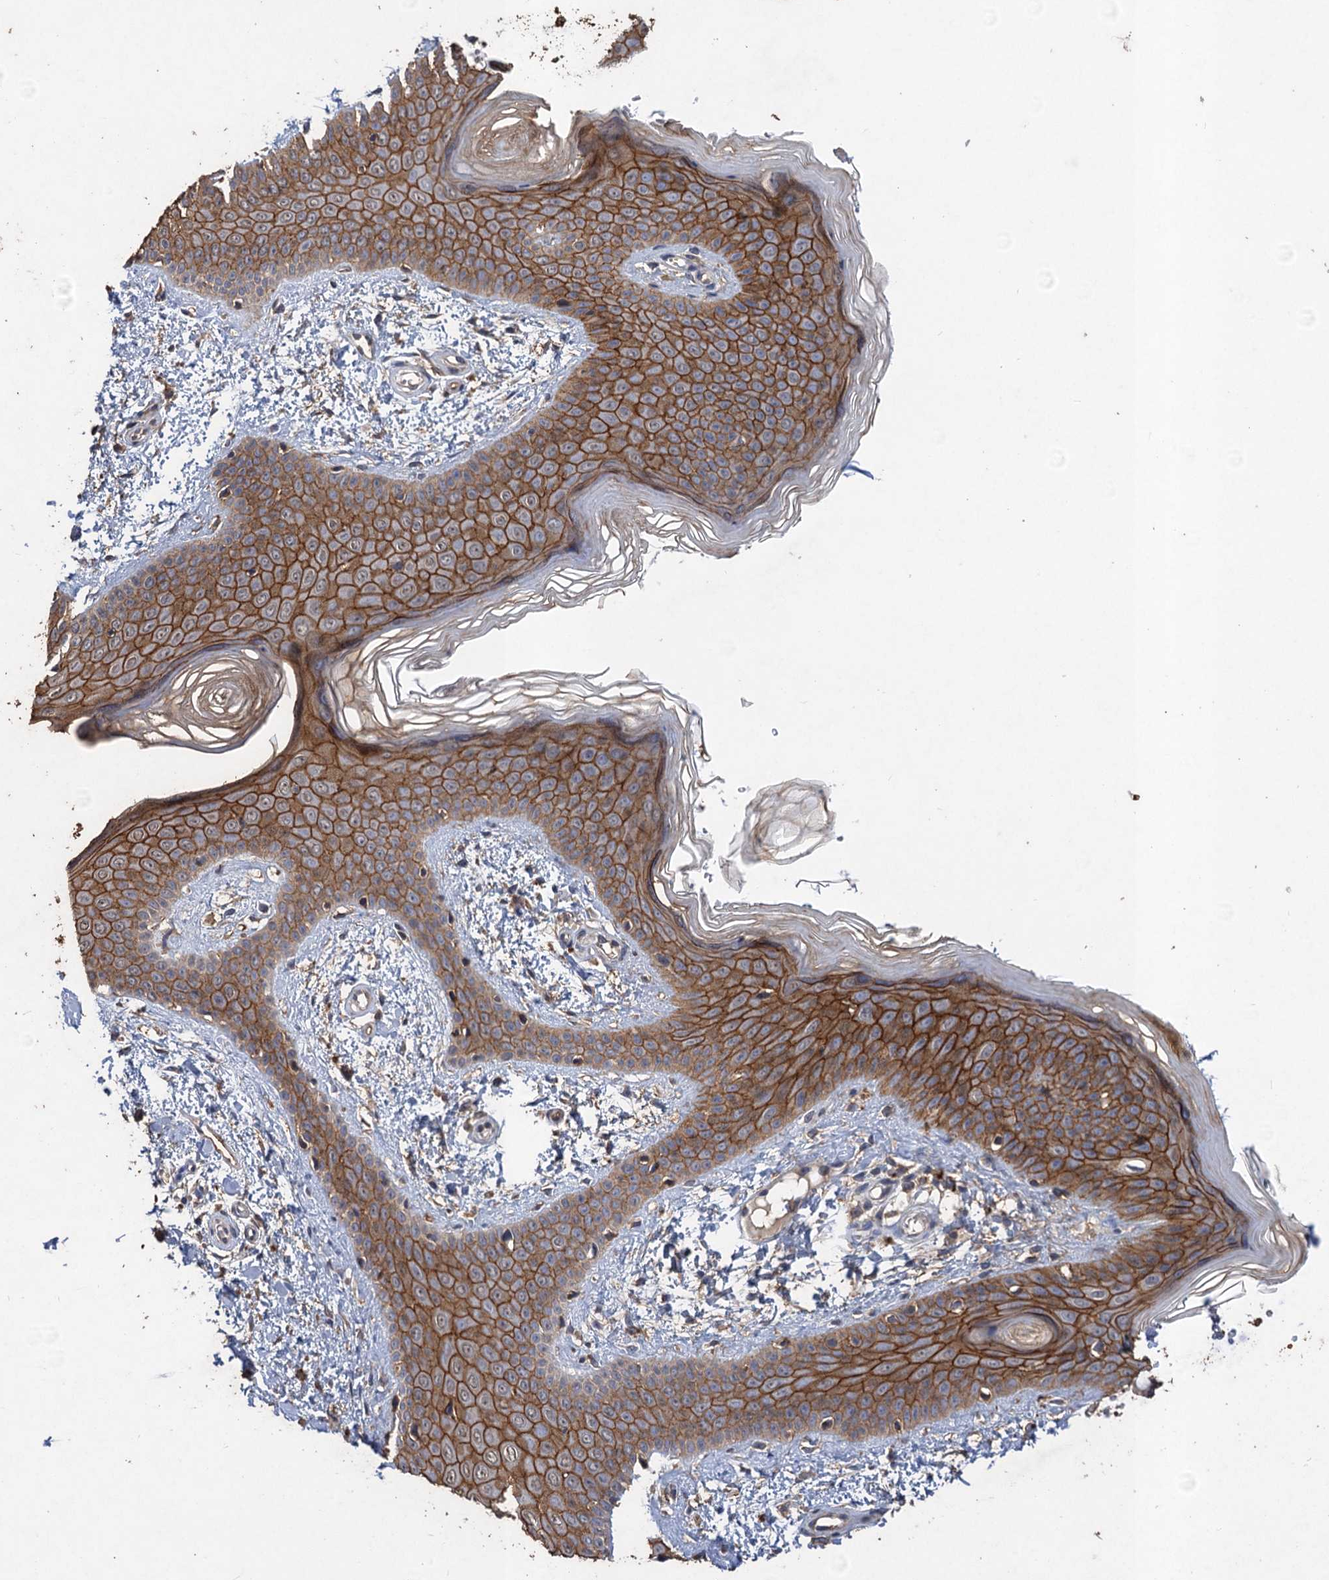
{"staining": {"intensity": "moderate", "quantity": ">75%", "location": "cytoplasmic/membranous"}, "tissue": "skin", "cell_type": "Fibroblasts", "image_type": "normal", "snomed": [{"axis": "morphology", "description": "Normal tissue, NOS"}, {"axis": "topography", "description": "Skin"}], "caption": "This is an image of IHC staining of benign skin, which shows moderate positivity in the cytoplasmic/membranous of fibroblasts.", "gene": "SCUBE3", "patient": {"sex": "male", "age": 37}}